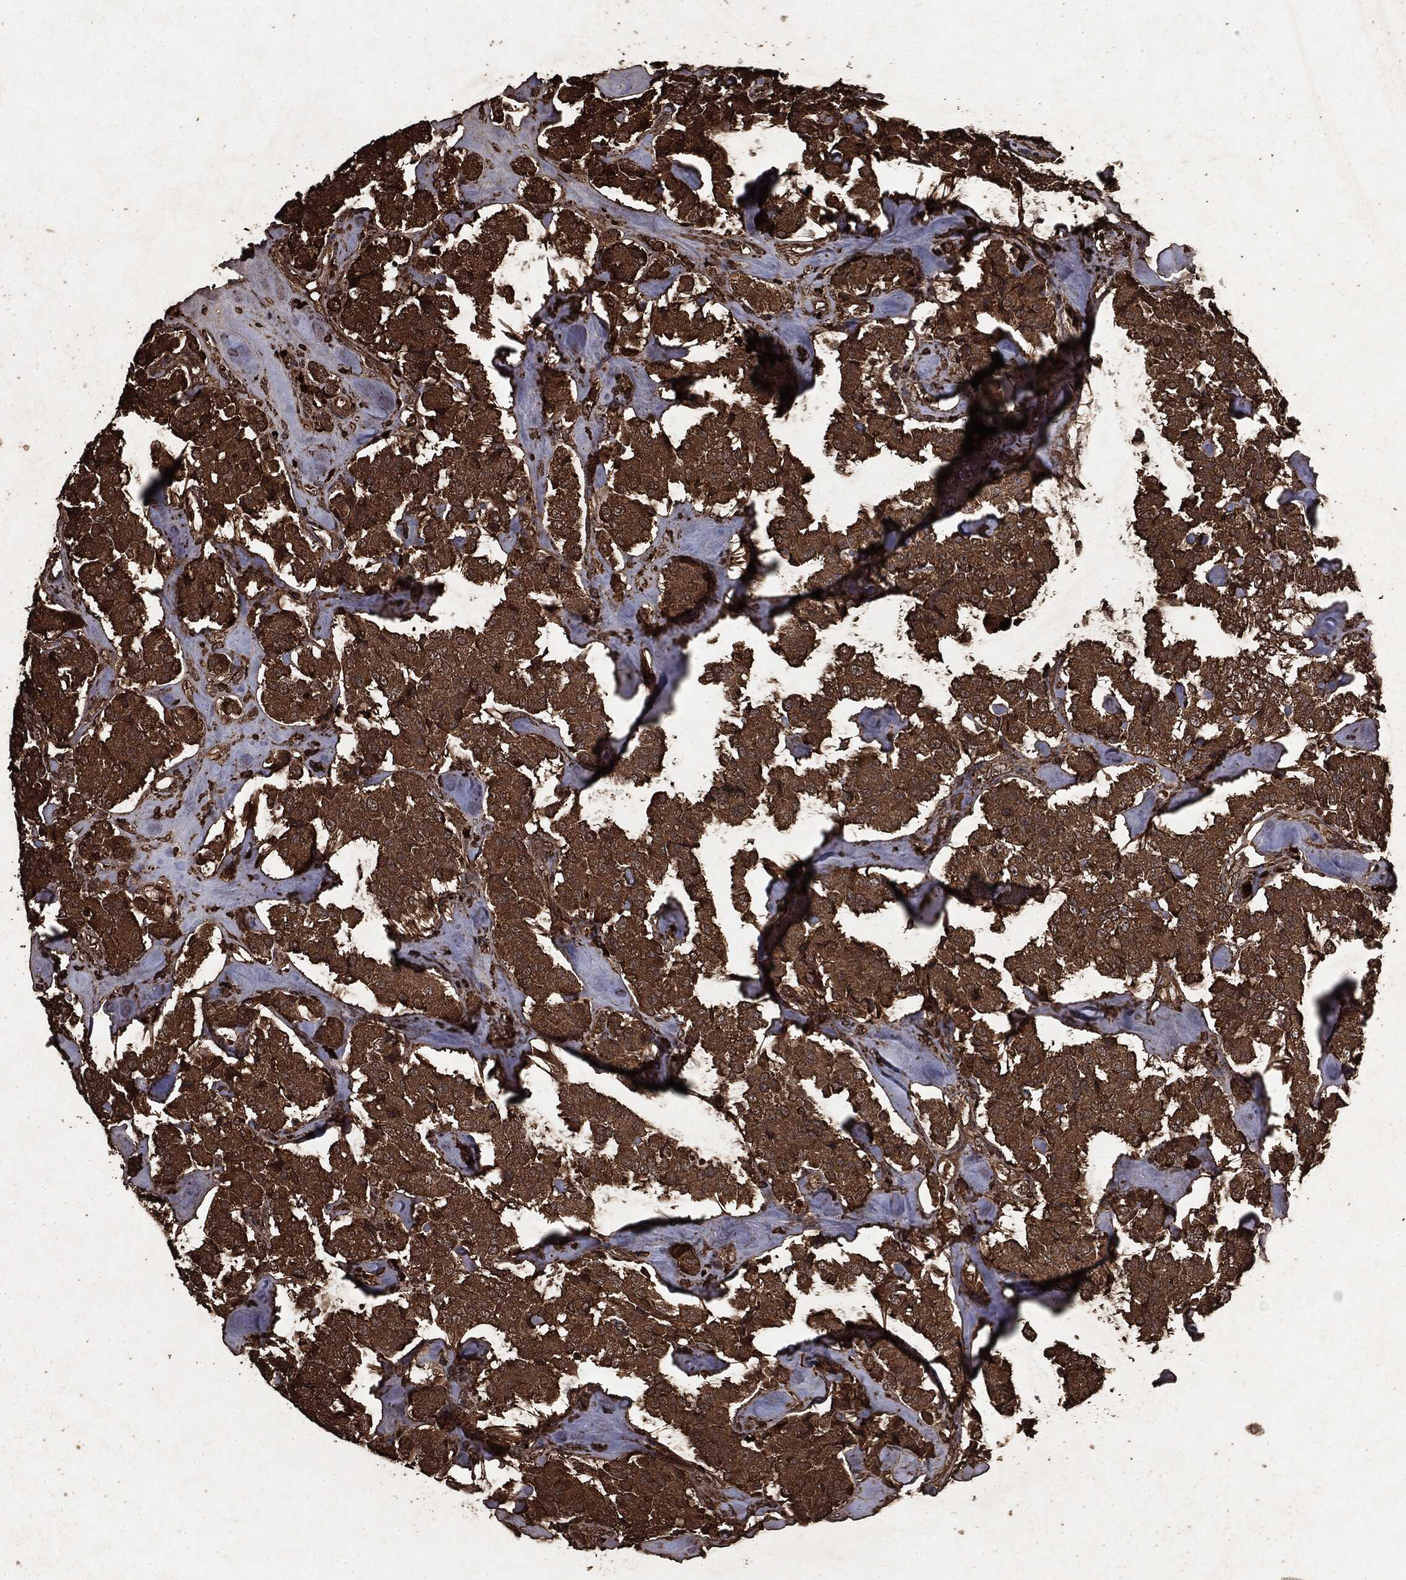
{"staining": {"intensity": "strong", "quantity": ">75%", "location": "cytoplasmic/membranous"}, "tissue": "carcinoid", "cell_type": "Tumor cells", "image_type": "cancer", "snomed": [{"axis": "morphology", "description": "Carcinoid, malignant, NOS"}, {"axis": "topography", "description": "Pancreas"}], "caption": "Immunohistochemistry (IHC) photomicrograph of carcinoid (malignant) stained for a protein (brown), which shows high levels of strong cytoplasmic/membranous positivity in about >75% of tumor cells.", "gene": "ARAF", "patient": {"sex": "male", "age": 41}}